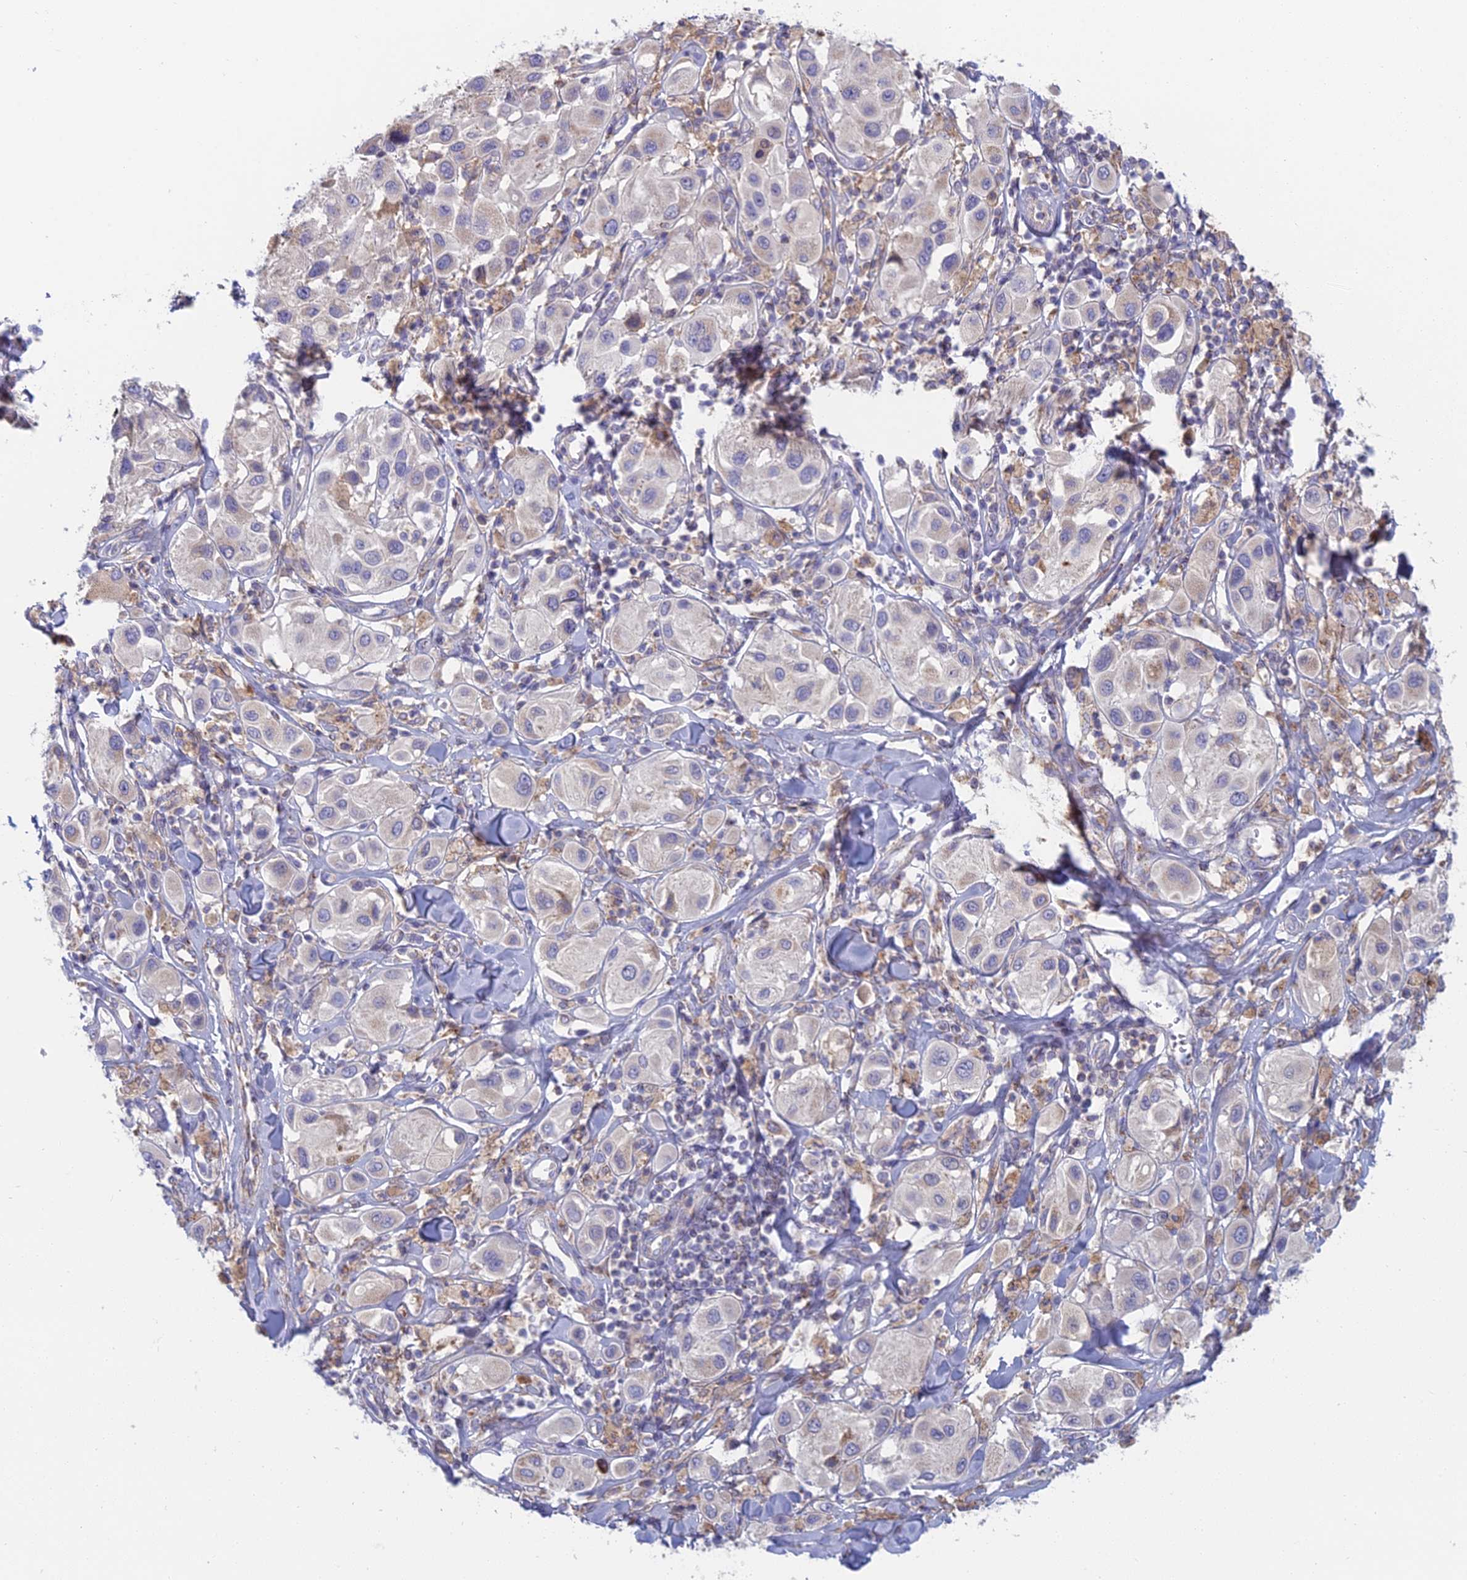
{"staining": {"intensity": "negative", "quantity": "none", "location": "none"}, "tissue": "melanoma", "cell_type": "Tumor cells", "image_type": "cancer", "snomed": [{"axis": "morphology", "description": "Malignant melanoma, Metastatic site"}, {"axis": "topography", "description": "Skin"}], "caption": "High magnification brightfield microscopy of melanoma stained with DAB (brown) and counterstained with hematoxylin (blue): tumor cells show no significant expression.", "gene": "IFTAP", "patient": {"sex": "male", "age": 41}}